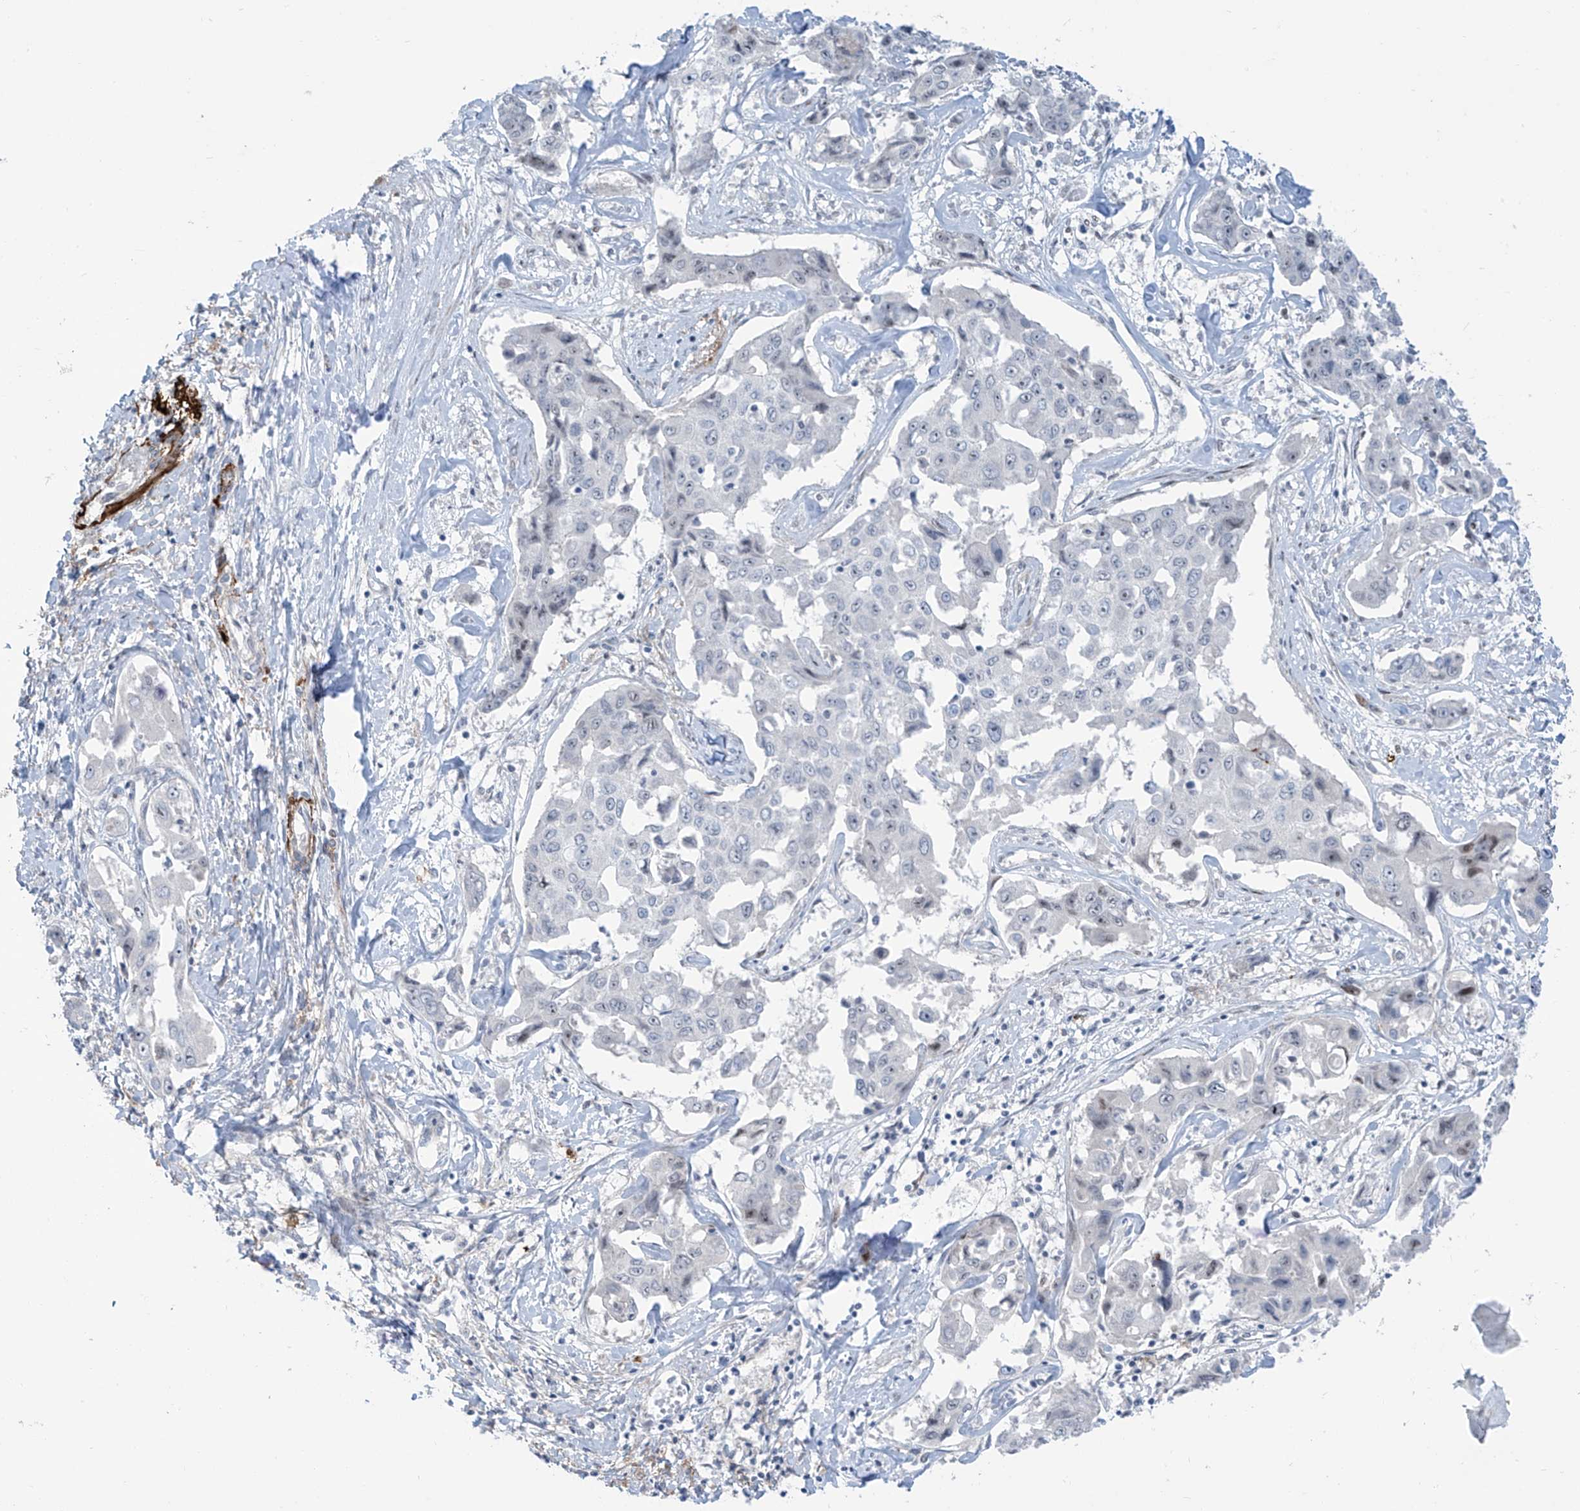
{"staining": {"intensity": "negative", "quantity": "none", "location": "none"}, "tissue": "liver cancer", "cell_type": "Tumor cells", "image_type": "cancer", "snomed": [{"axis": "morphology", "description": "Cholangiocarcinoma"}, {"axis": "topography", "description": "Liver"}], "caption": "The immunohistochemistry (IHC) micrograph has no significant staining in tumor cells of liver cancer tissue.", "gene": "LIN9", "patient": {"sex": "male", "age": 59}}